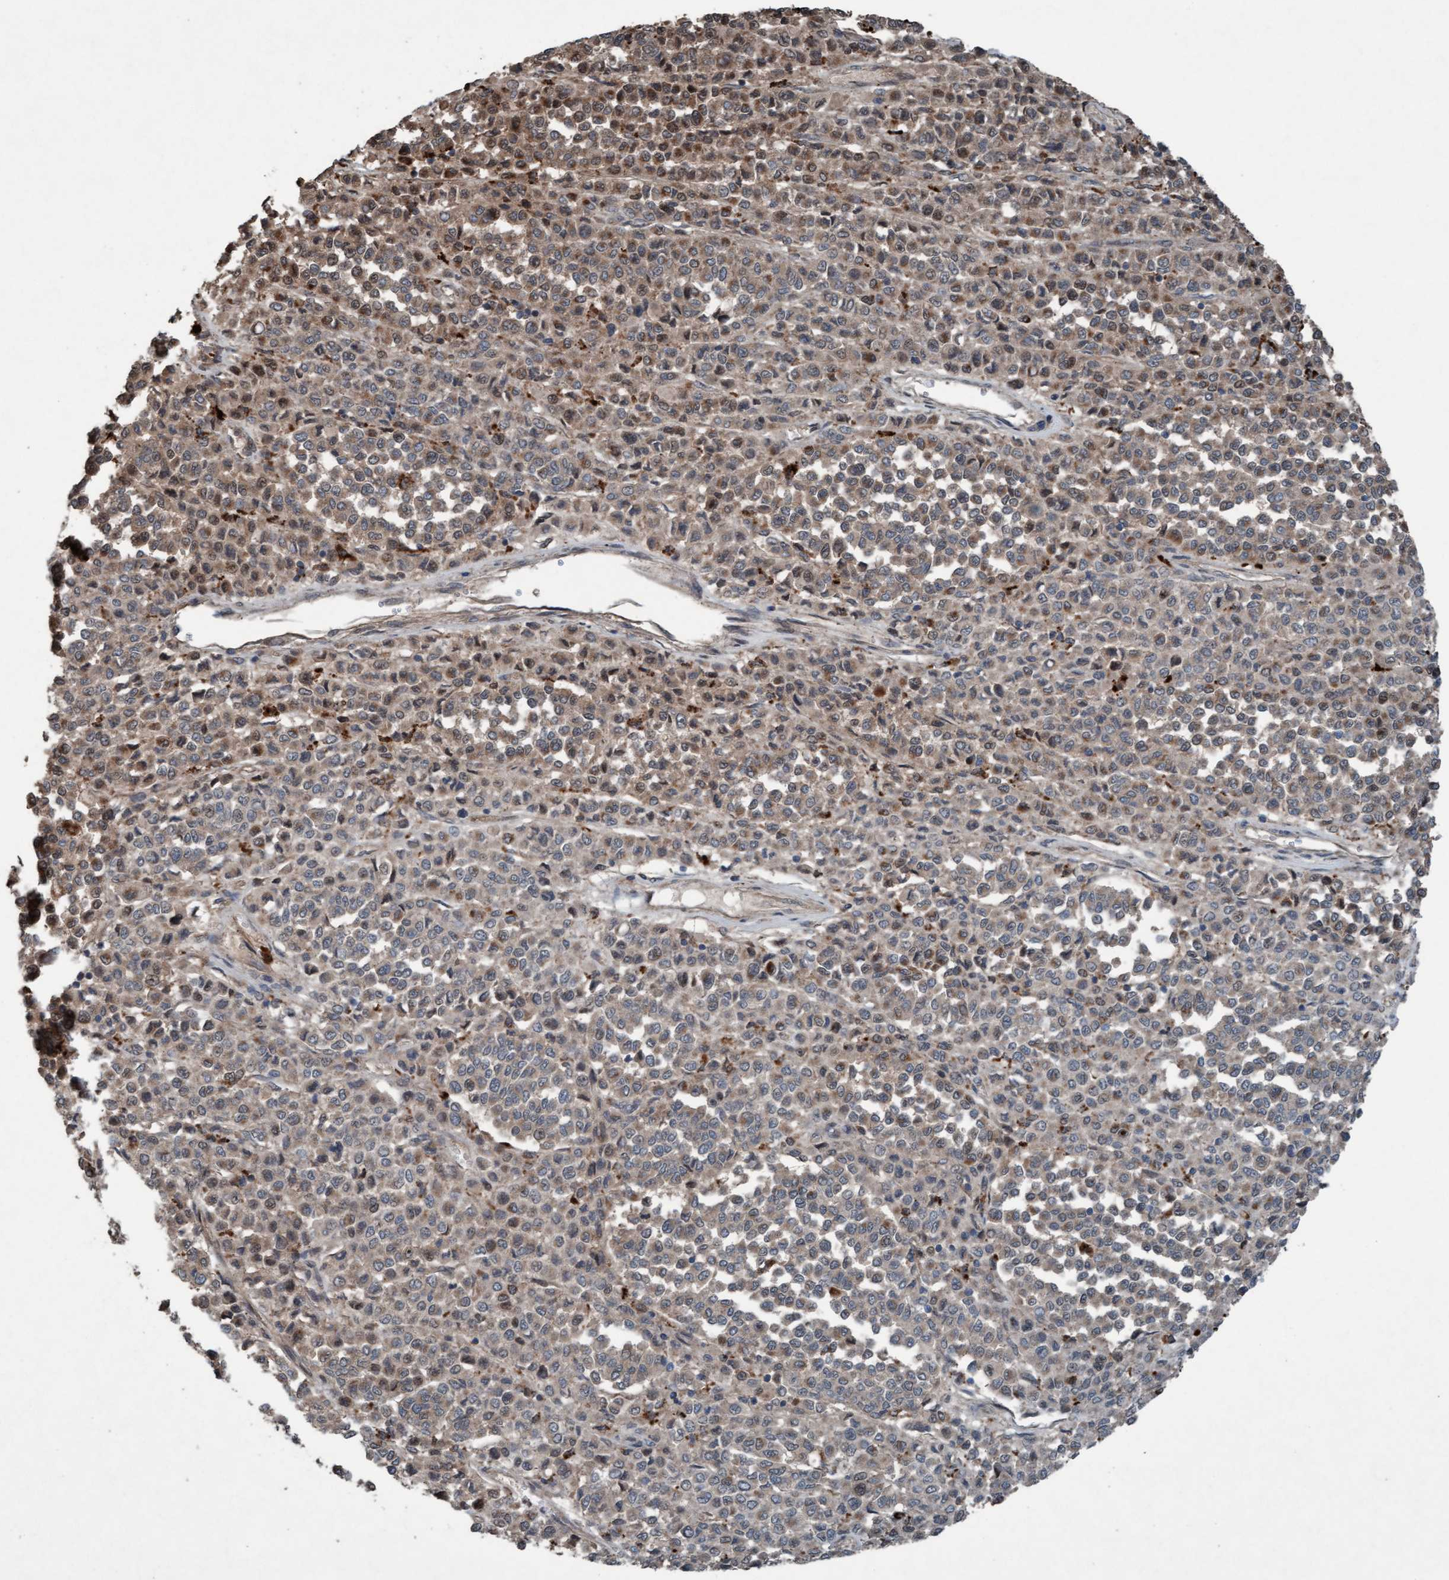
{"staining": {"intensity": "weak", "quantity": ">75%", "location": "cytoplasmic/membranous,nuclear"}, "tissue": "melanoma", "cell_type": "Tumor cells", "image_type": "cancer", "snomed": [{"axis": "morphology", "description": "Malignant melanoma, Metastatic site"}, {"axis": "topography", "description": "Pancreas"}], "caption": "Immunohistochemistry staining of malignant melanoma (metastatic site), which displays low levels of weak cytoplasmic/membranous and nuclear expression in about >75% of tumor cells indicating weak cytoplasmic/membranous and nuclear protein staining. The staining was performed using DAB (3,3'-diaminobenzidine) (brown) for protein detection and nuclei were counterstained in hematoxylin (blue).", "gene": "PLXNB2", "patient": {"sex": "female", "age": 30}}